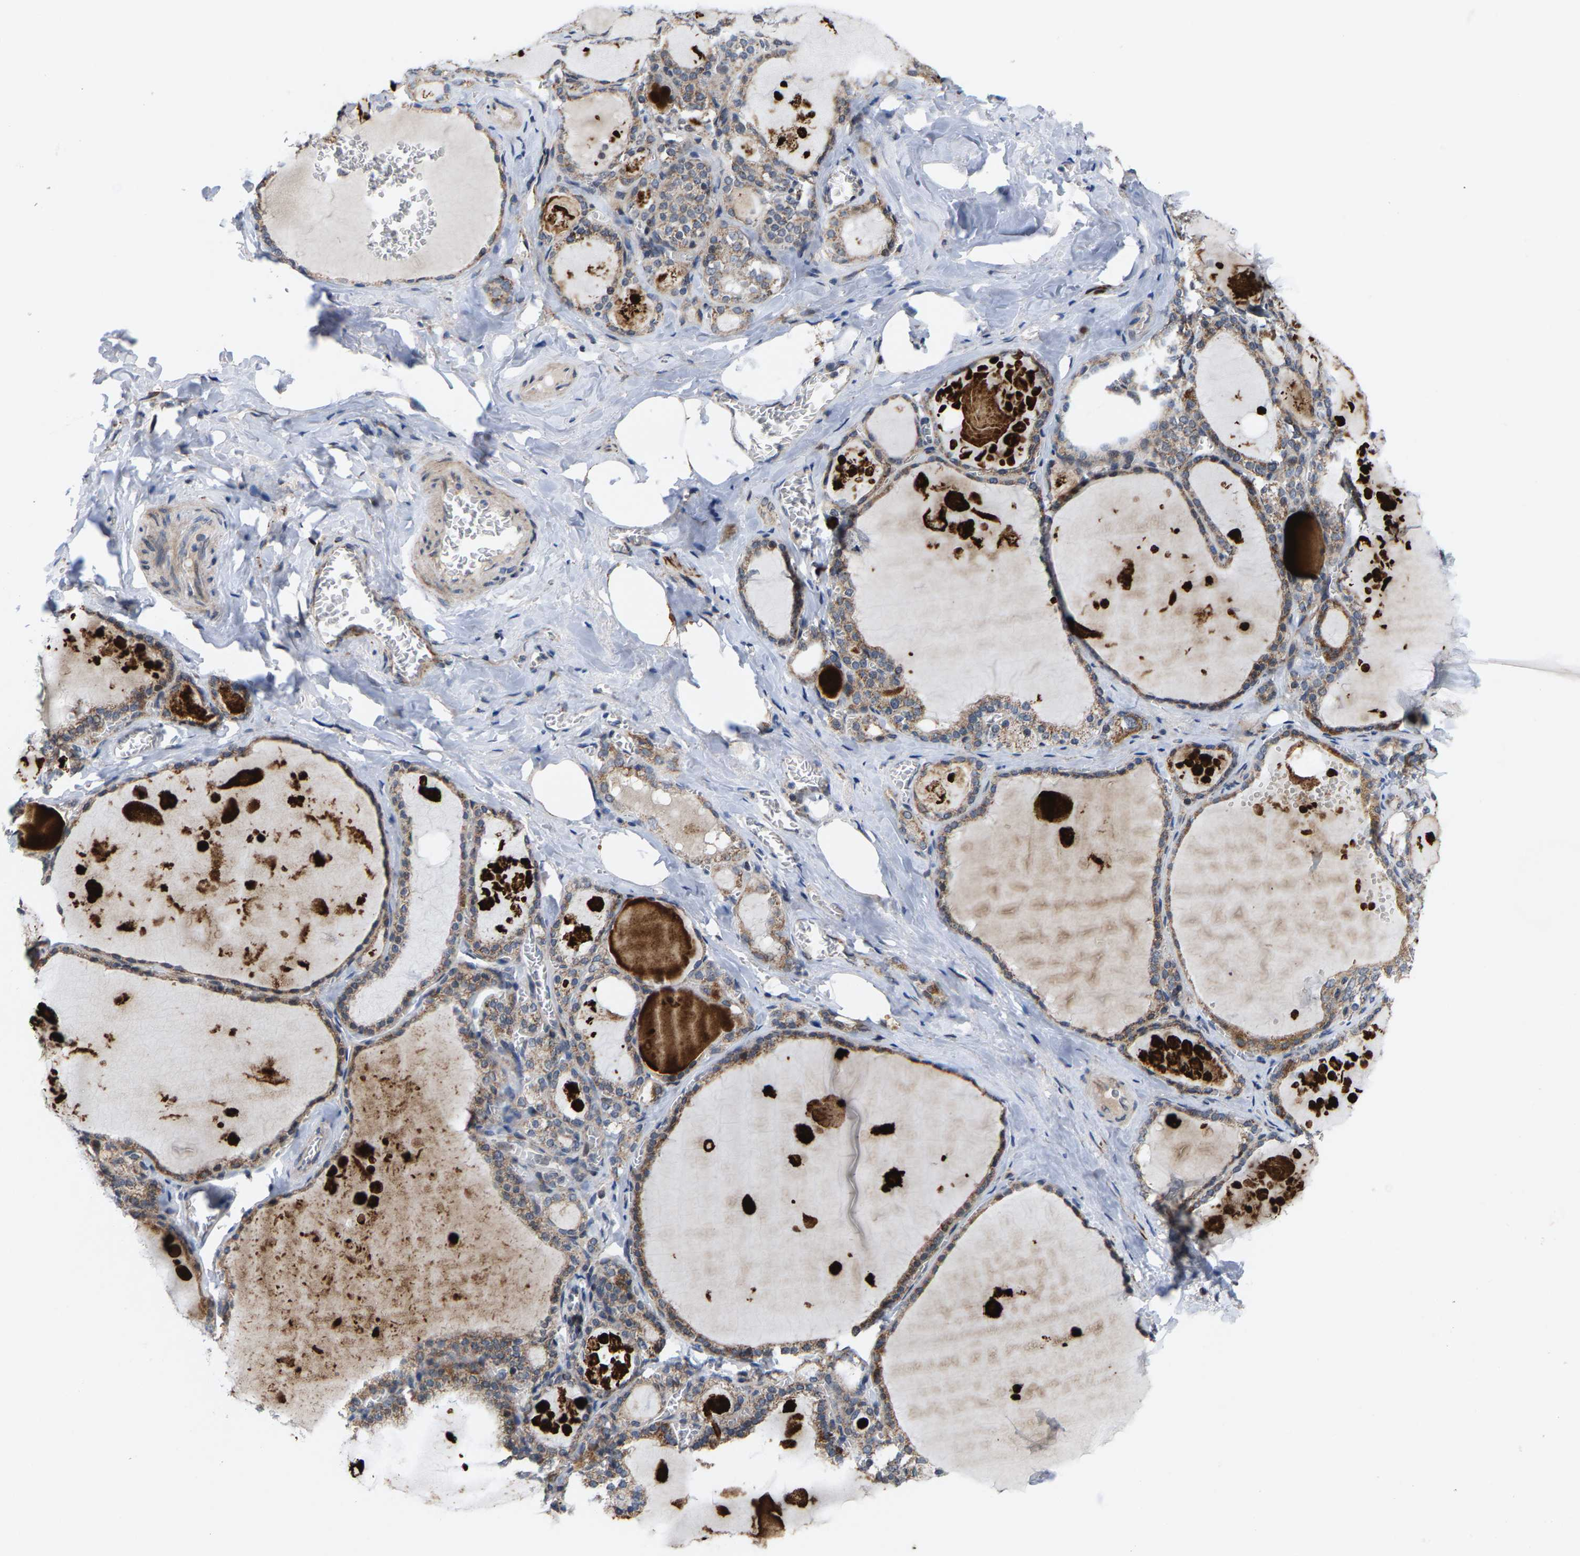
{"staining": {"intensity": "moderate", "quantity": ">75%", "location": "cytoplasmic/membranous"}, "tissue": "thyroid gland", "cell_type": "Glandular cells", "image_type": "normal", "snomed": [{"axis": "morphology", "description": "Normal tissue, NOS"}, {"axis": "topography", "description": "Thyroid gland"}], "caption": "Immunohistochemistry photomicrograph of normal human thyroid gland stained for a protein (brown), which shows medium levels of moderate cytoplasmic/membranous expression in about >75% of glandular cells.", "gene": "TDRKH", "patient": {"sex": "male", "age": 56}}